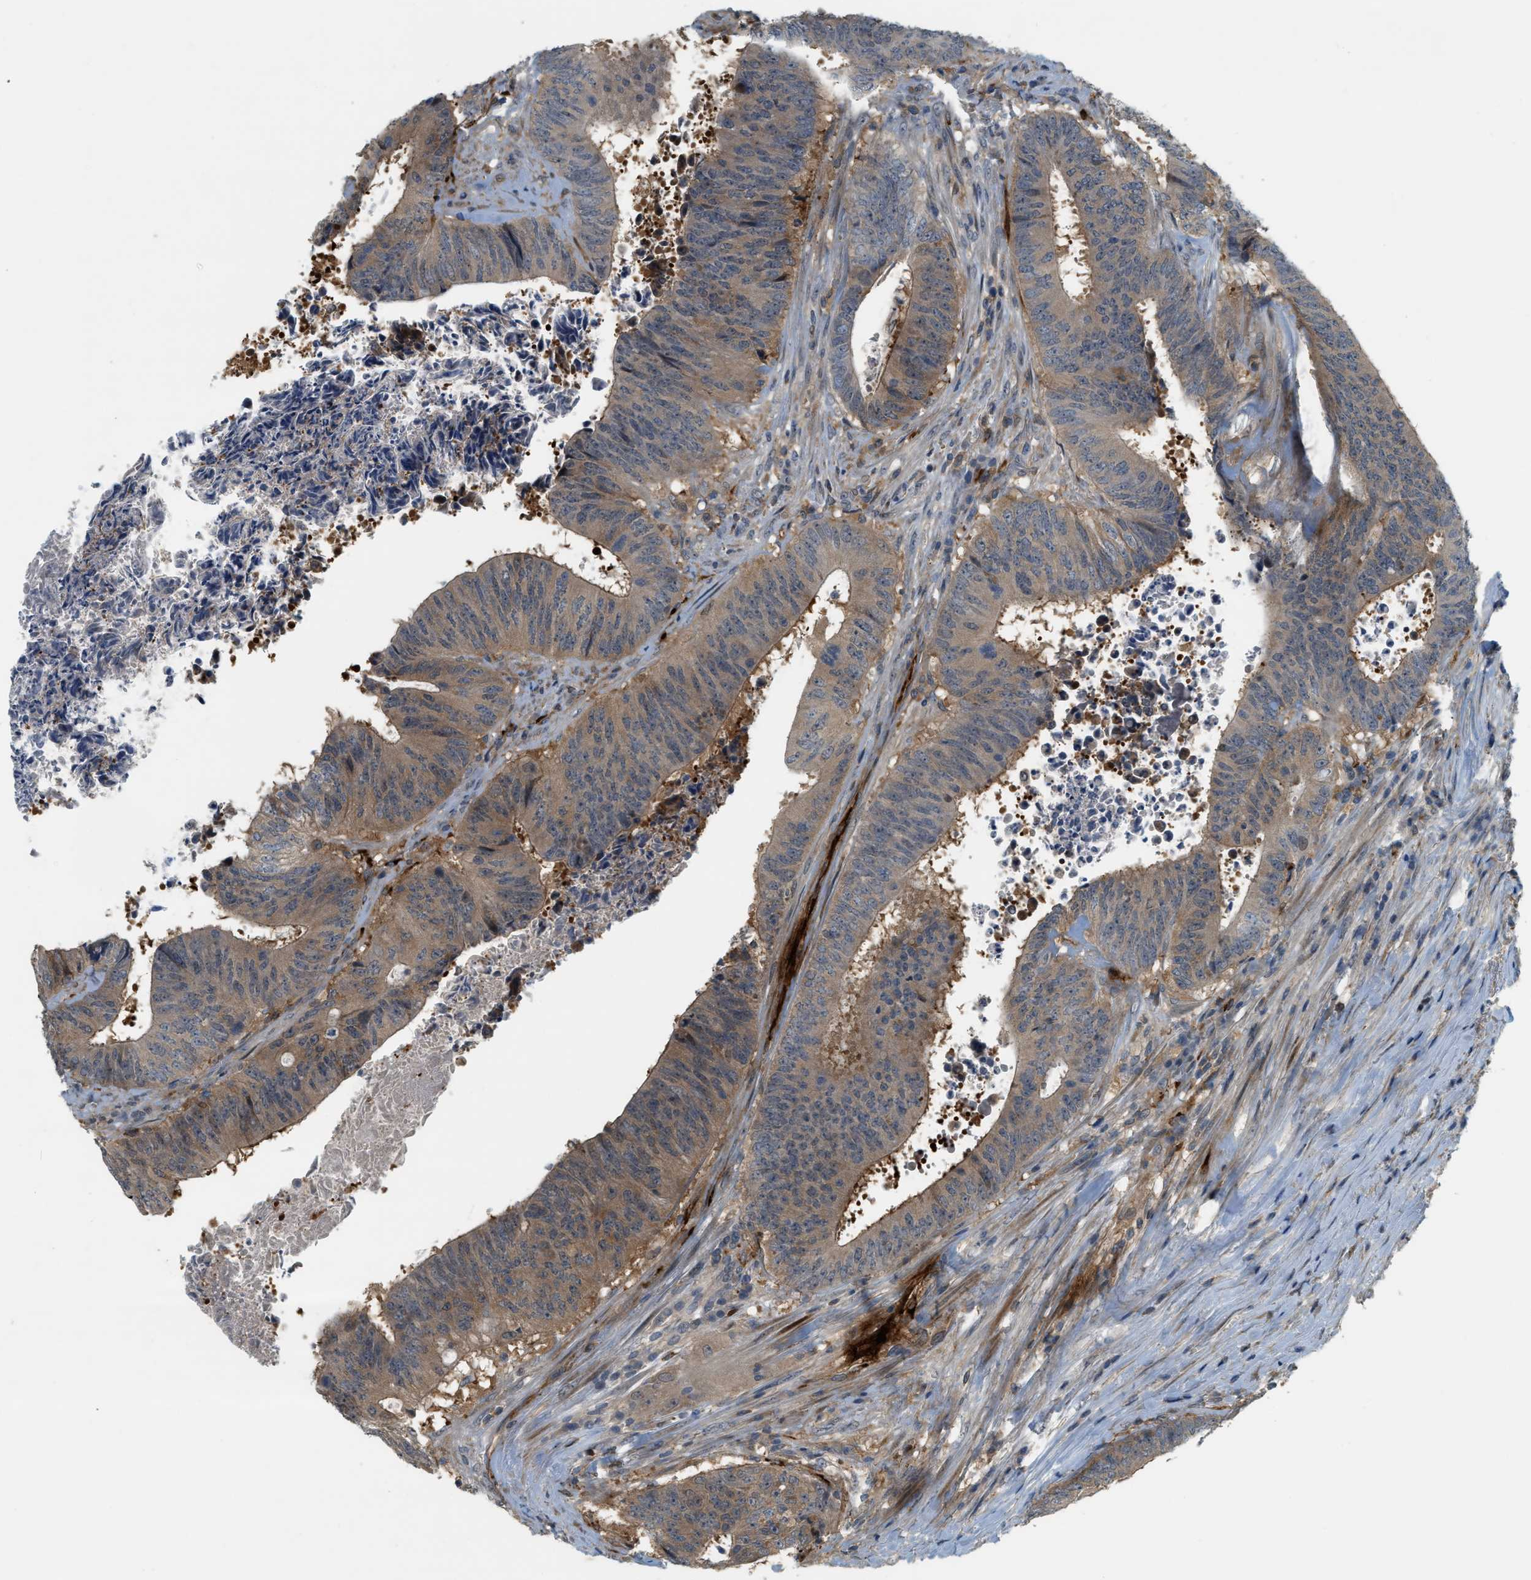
{"staining": {"intensity": "moderate", "quantity": ">75%", "location": "cytoplasmic/membranous"}, "tissue": "colorectal cancer", "cell_type": "Tumor cells", "image_type": "cancer", "snomed": [{"axis": "morphology", "description": "Adenocarcinoma, NOS"}, {"axis": "topography", "description": "Rectum"}], "caption": "This is a histology image of immunohistochemistry (IHC) staining of colorectal cancer, which shows moderate expression in the cytoplasmic/membranous of tumor cells.", "gene": "PDCL3", "patient": {"sex": "male", "age": 72}}